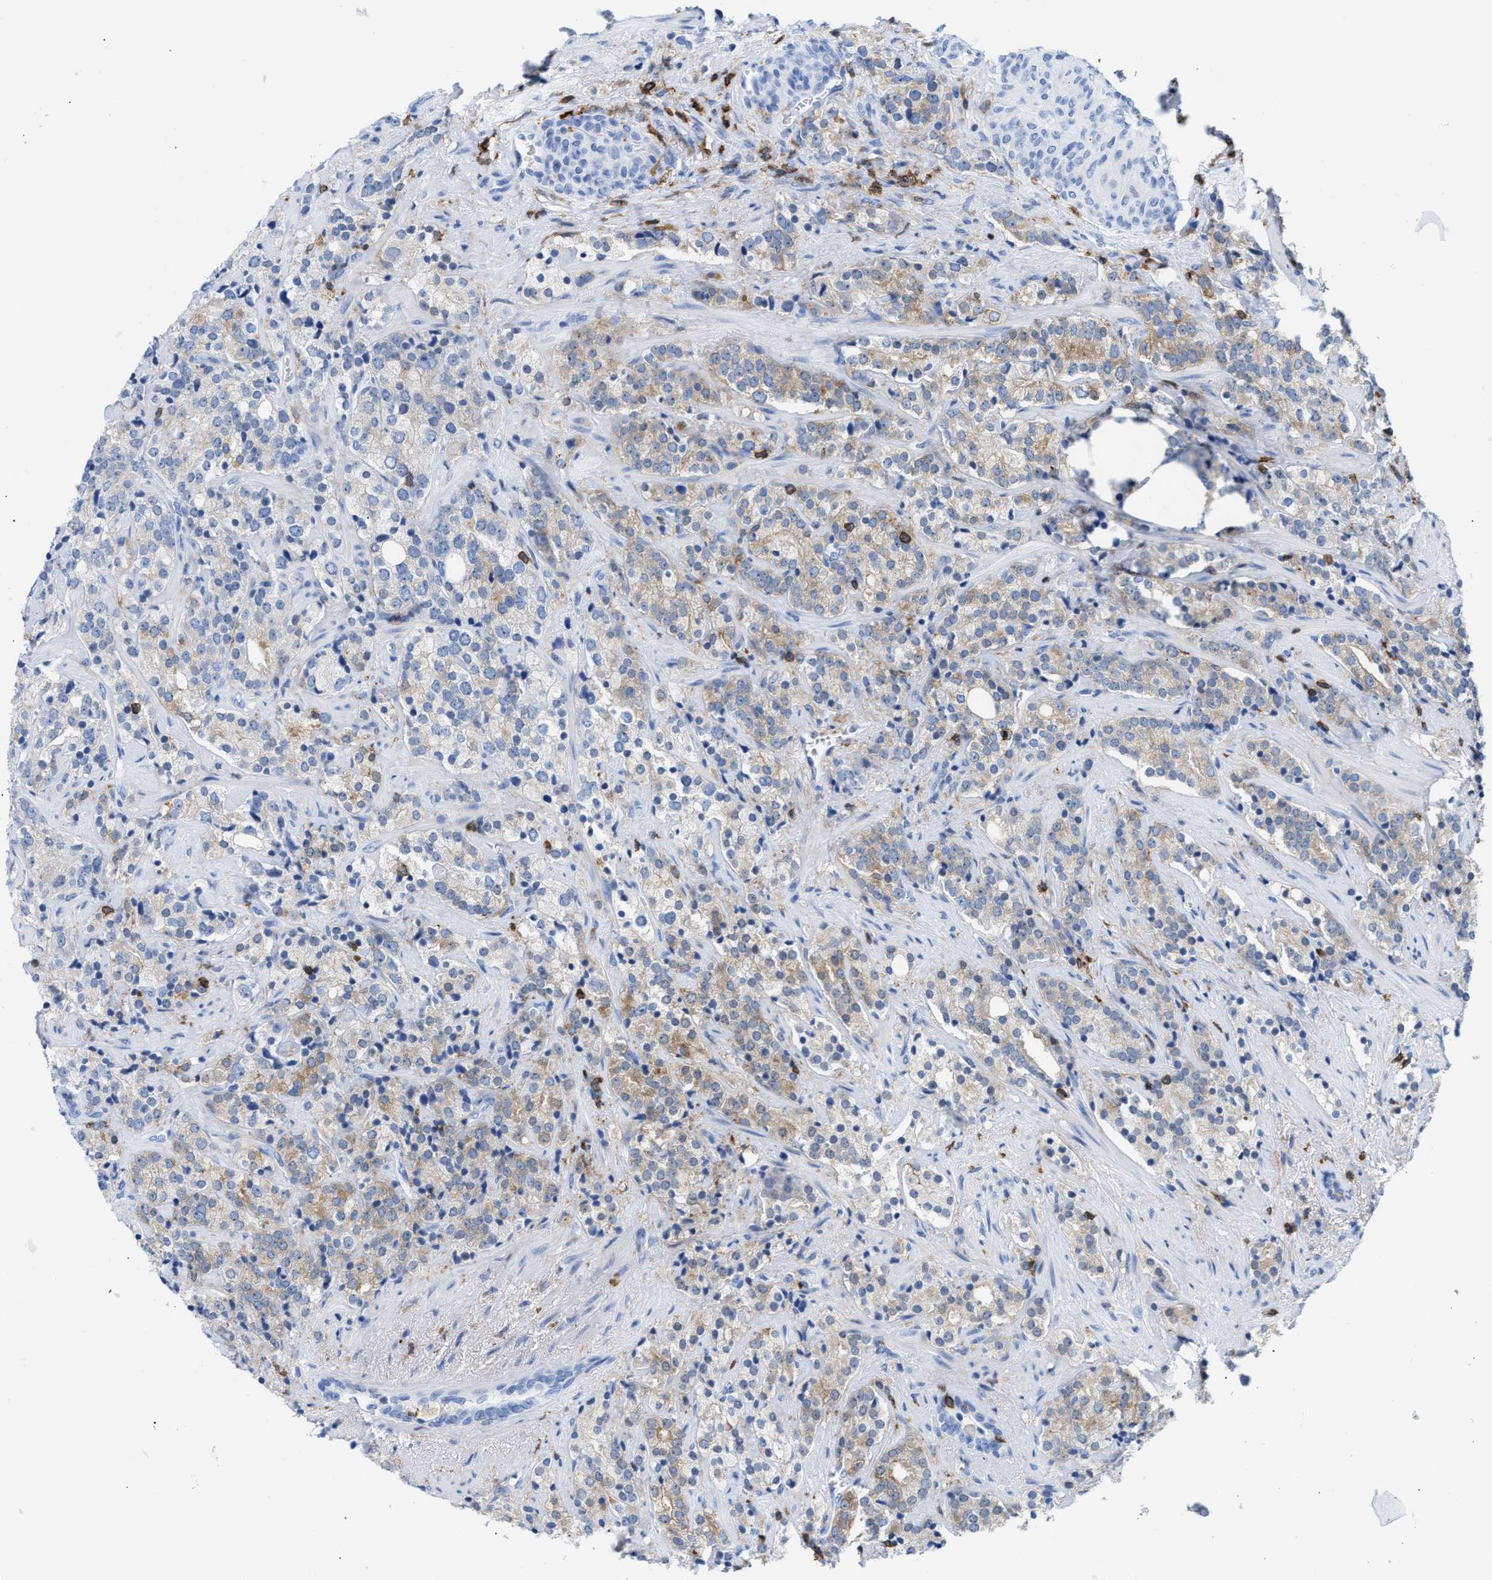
{"staining": {"intensity": "weak", "quantity": "25%-75%", "location": "cytoplasmic/membranous"}, "tissue": "prostate cancer", "cell_type": "Tumor cells", "image_type": "cancer", "snomed": [{"axis": "morphology", "description": "Adenocarcinoma, High grade"}, {"axis": "topography", "description": "Prostate"}], "caption": "IHC (DAB) staining of prostate cancer (adenocarcinoma (high-grade)) displays weak cytoplasmic/membranous protein expression in about 25%-75% of tumor cells.", "gene": "LCP1", "patient": {"sex": "male", "age": 71}}